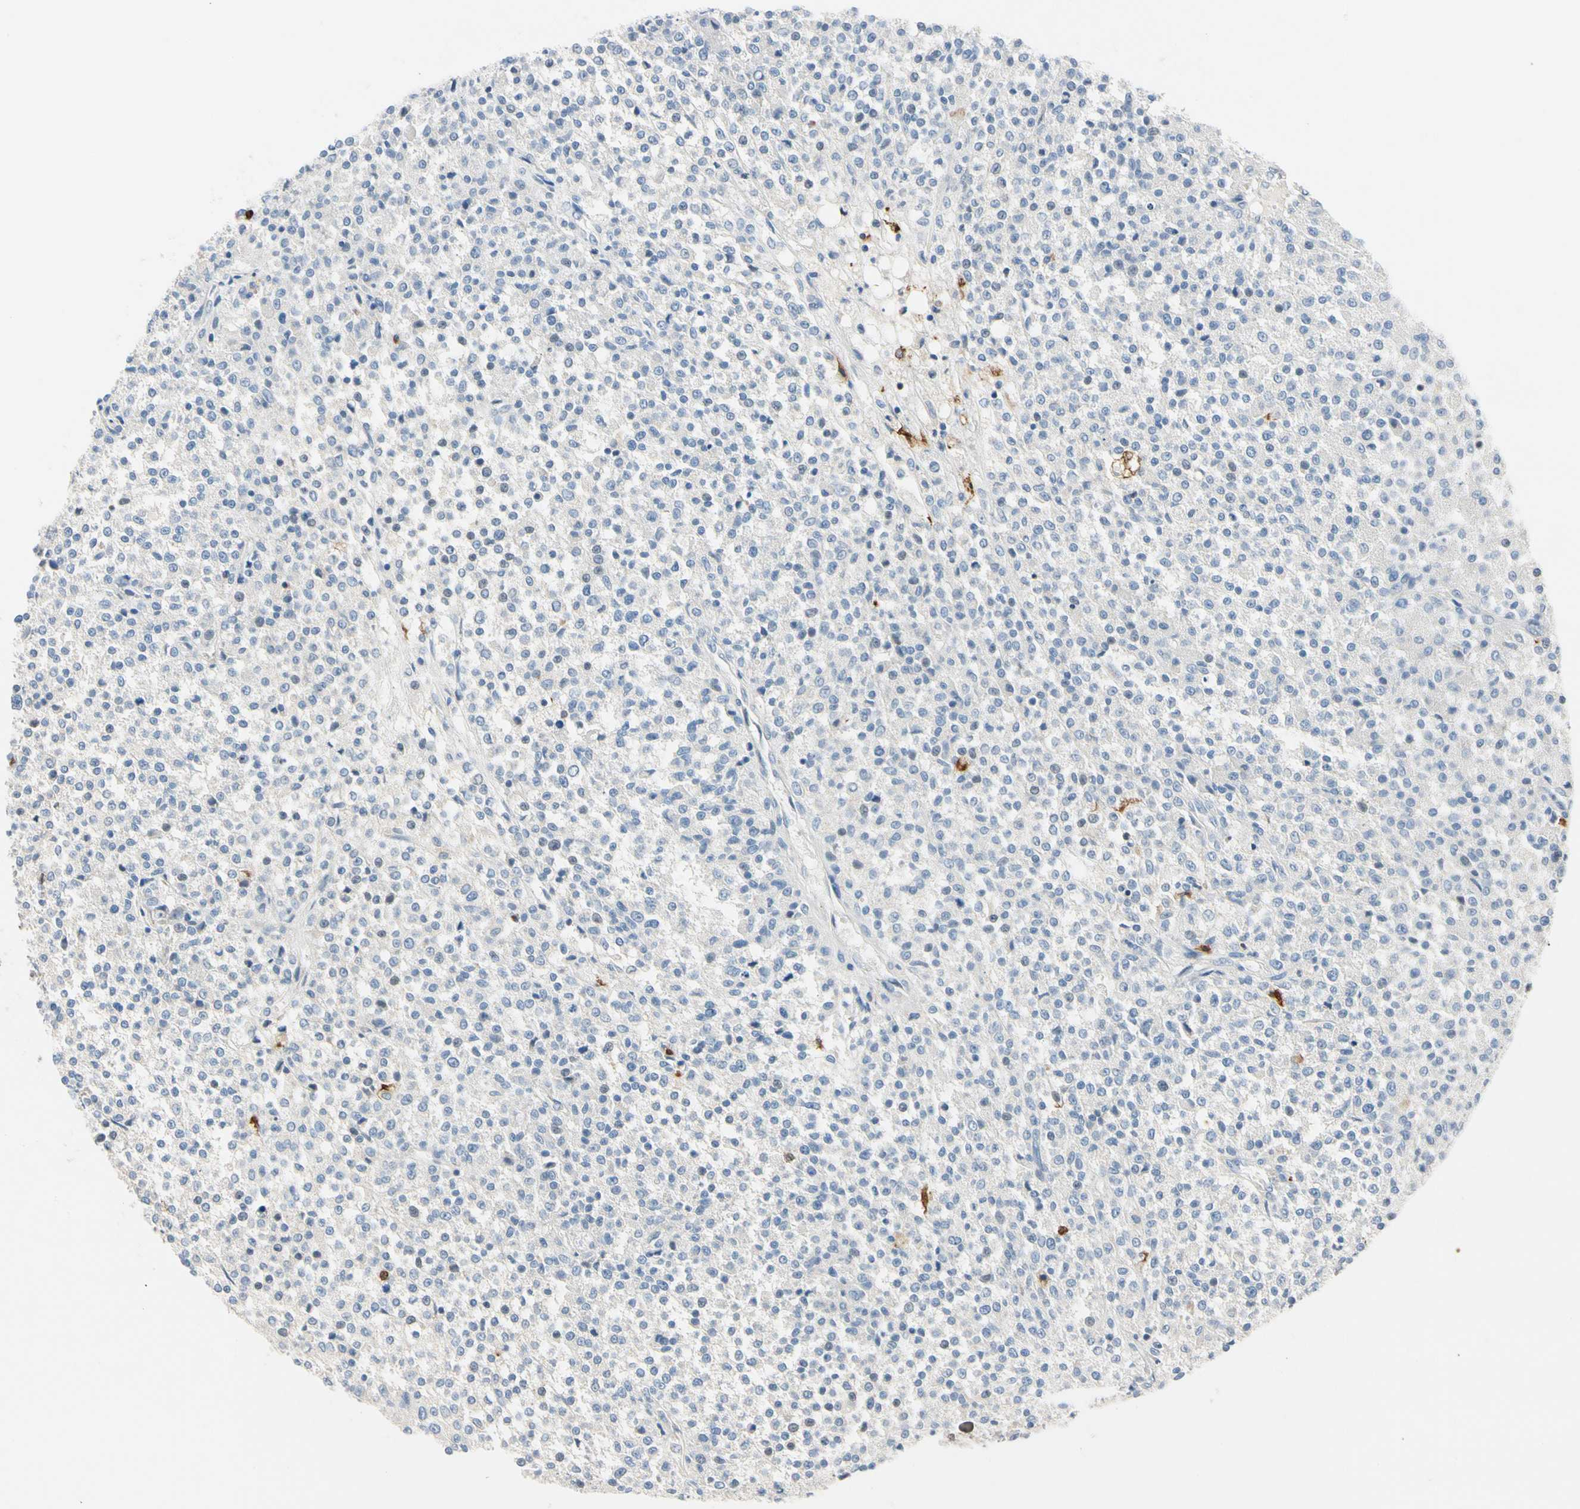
{"staining": {"intensity": "negative", "quantity": "none", "location": "none"}, "tissue": "testis cancer", "cell_type": "Tumor cells", "image_type": "cancer", "snomed": [{"axis": "morphology", "description": "Seminoma, NOS"}, {"axis": "topography", "description": "Testis"}], "caption": "IHC histopathology image of neoplastic tissue: human testis seminoma stained with DAB (3,3'-diaminobenzidine) exhibits no significant protein staining in tumor cells. The staining is performed using DAB brown chromogen with nuclei counter-stained in using hematoxylin.", "gene": "TRAF5", "patient": {"sex": "male", "age": 59}}